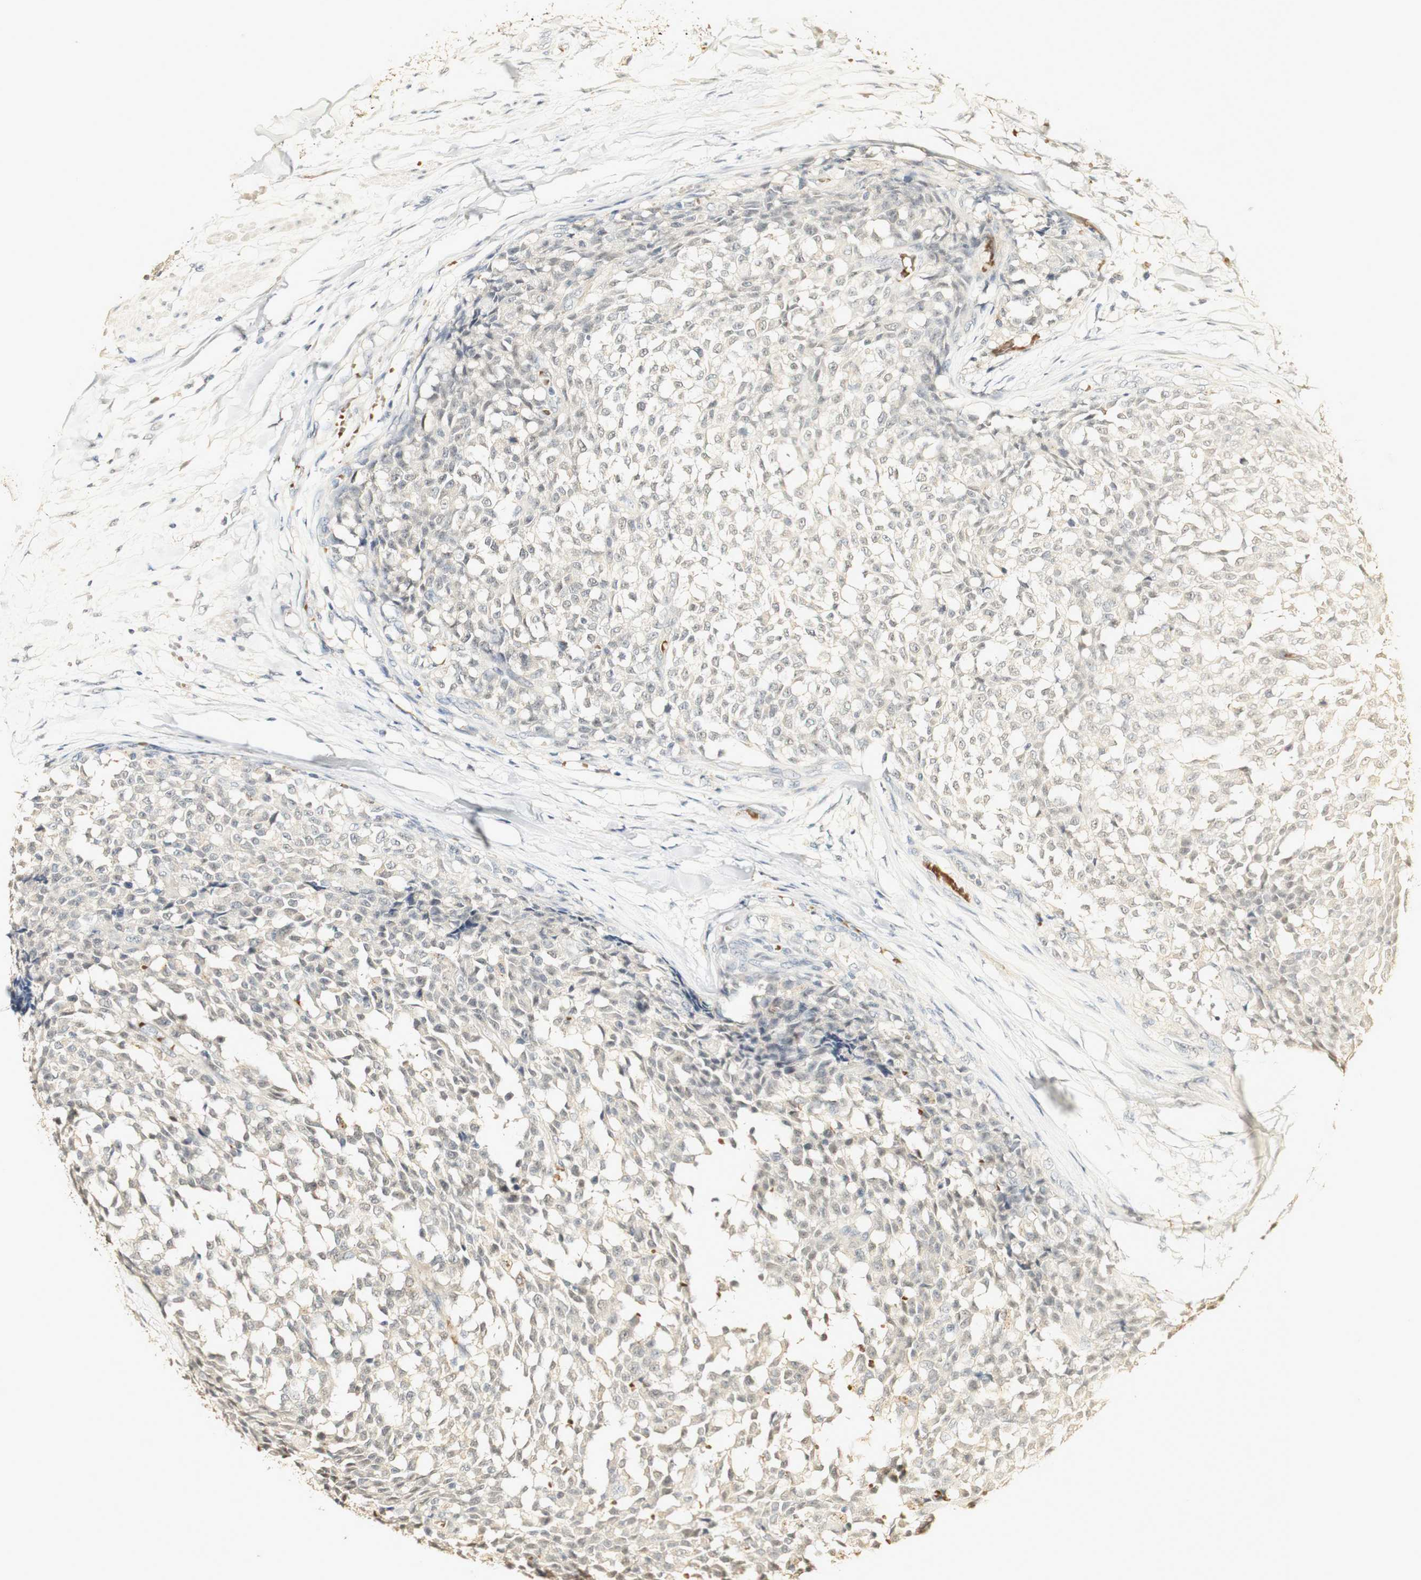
{"staining": {"intensity": "weak", "quantity": "<25%", "location": "cytoplasmic/membranous"}, "tissue": "testis cancer", "cell_type": "Tumor cells", "image_type": "cancer", "snomed": [{"axis": "morphology", "description": "Seminoma, NOS"}, {"axis": "topography", "description": "Testis"}], "caption": "A high-resolution micrograph shows IHC staining of testis cancer (seminoma), which exhibits no significant expression in tumor cells.", "gene": "SYT7", "patient": {"sex": "male", "age": 59}}